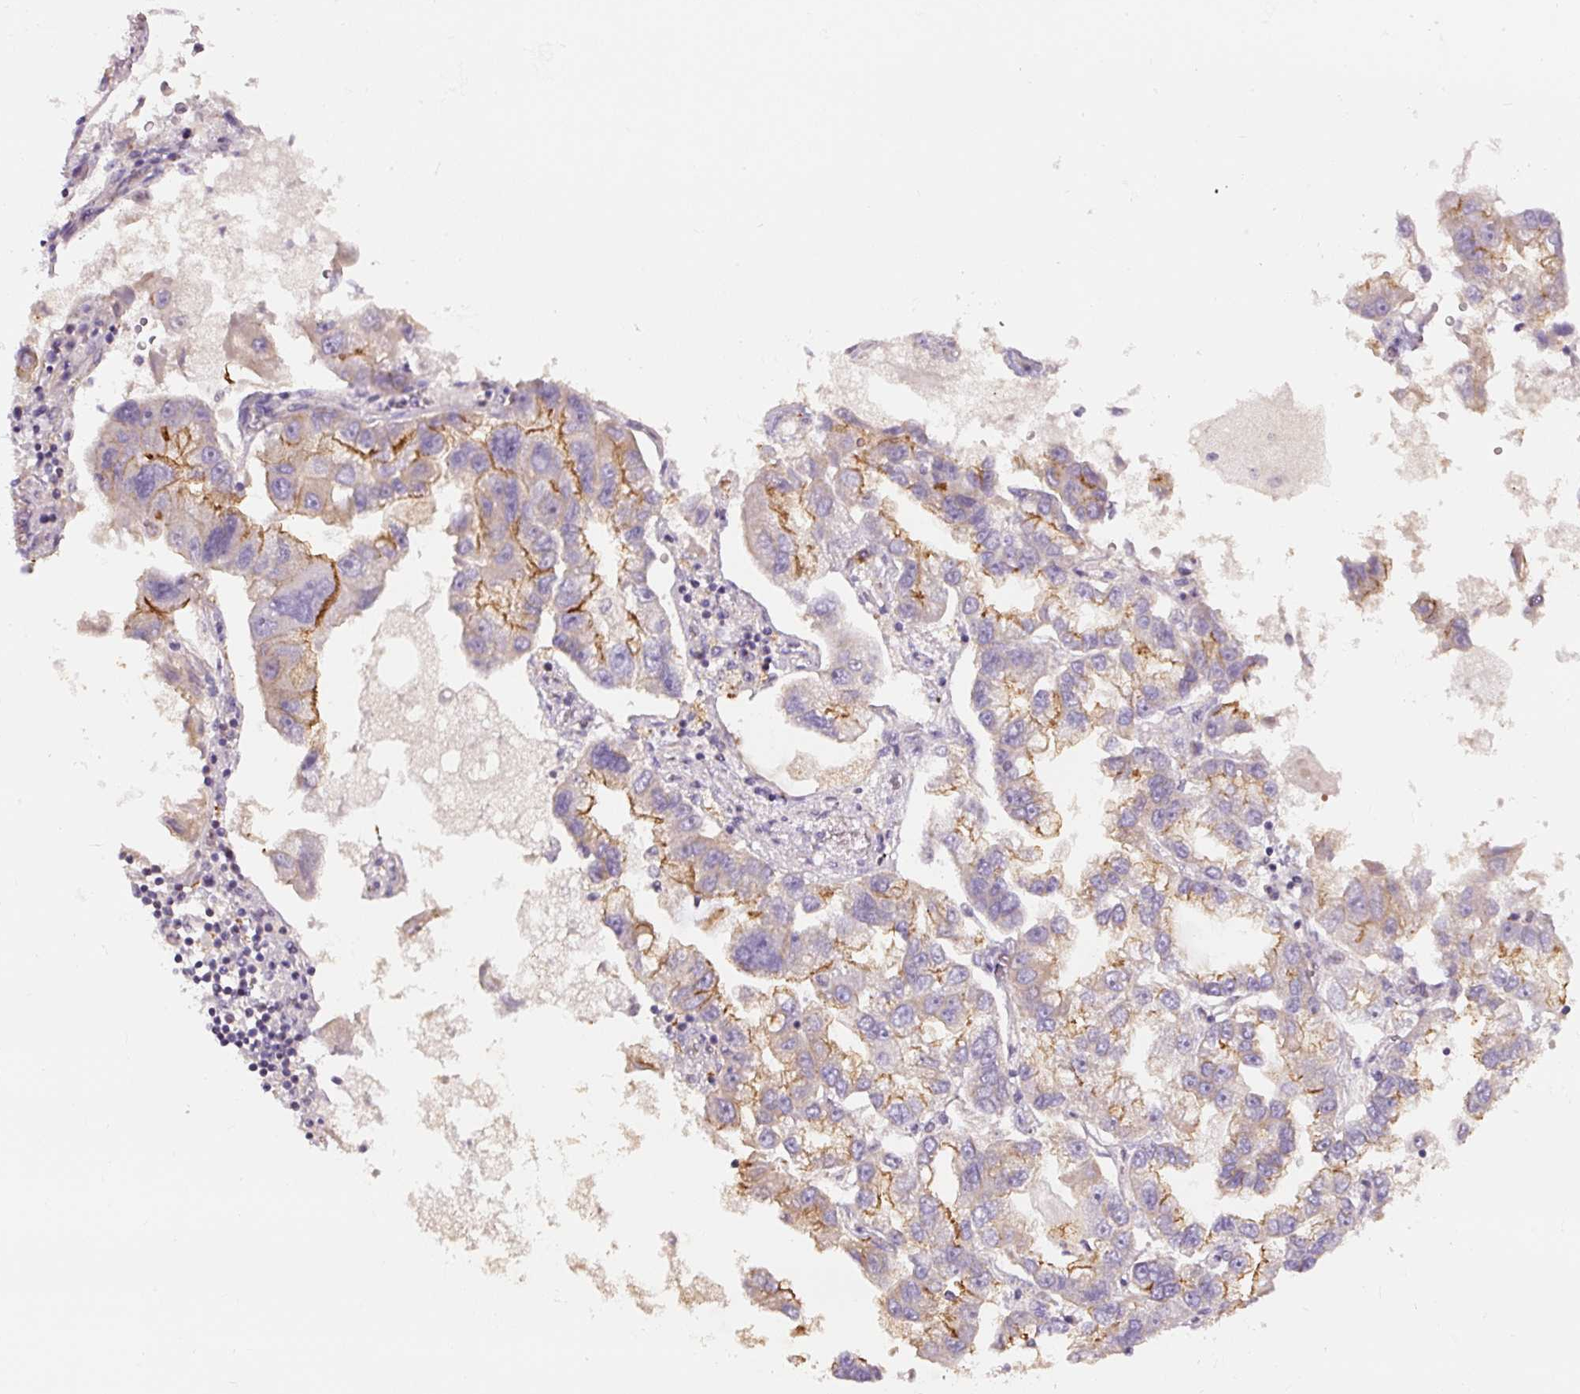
{"staining": {"intensity": "moderate", "quantity": "<25%", "location": "cytoplasmic/membranous"}, "tissue": "lung cancer", "cell_type": "Tumor cells", "image_type": "cancer", "snomed": [{"axis": "morphology", "description": "Adenocarcinoma, NOS"}, {"axis": "topography", "description": "Lung"}], "caption": "Adenocarcinoma (lung) was stained to show a protein in brown. There is low levels of moderate cytoplasmic/membranous staining in about <25% of tumor cells.", "gene": "CCNI2", "patient": {"sex": "female", "age": 54}}